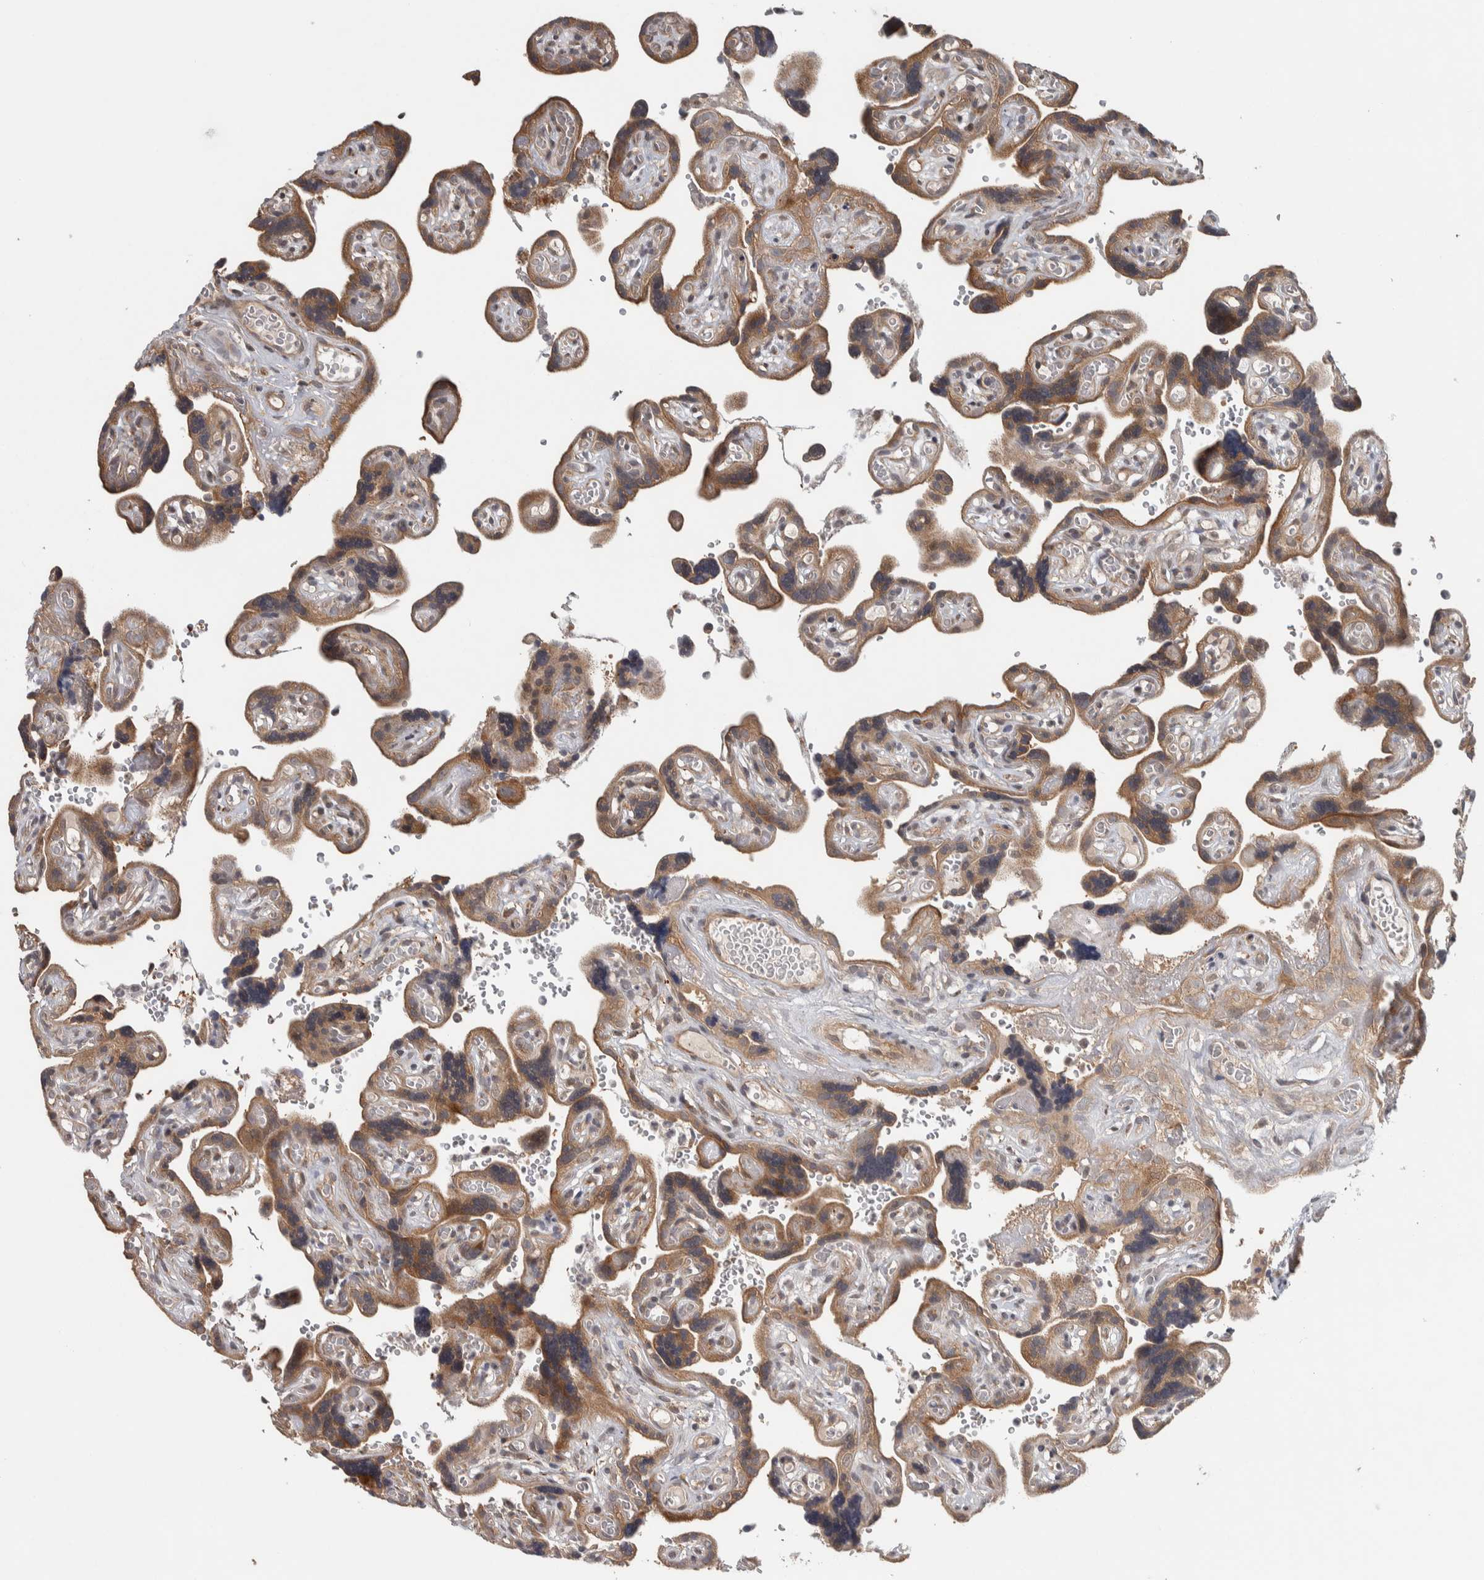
{"staining": {"intensity": "weak", "quantity": "25%-75%", "location": "cytoplasmic/membranous"}, "tissue": "placenta", "cell_type": "Decidual cells", "image_type": "normal", "snomed": [{"axis": "morphology", "description": "Normal tissue, NOS"}, {"axis": "topography", "description": "Placenta"}], "caption": "Placenta stained for a protein displays weak cytoplasmic/membranous positivity in decidual cells. (Brightfield microscopy of DAB IHC at high magnification).", "gene": "TBC1D31", "patient": {"sex": "female", "age": 30}}